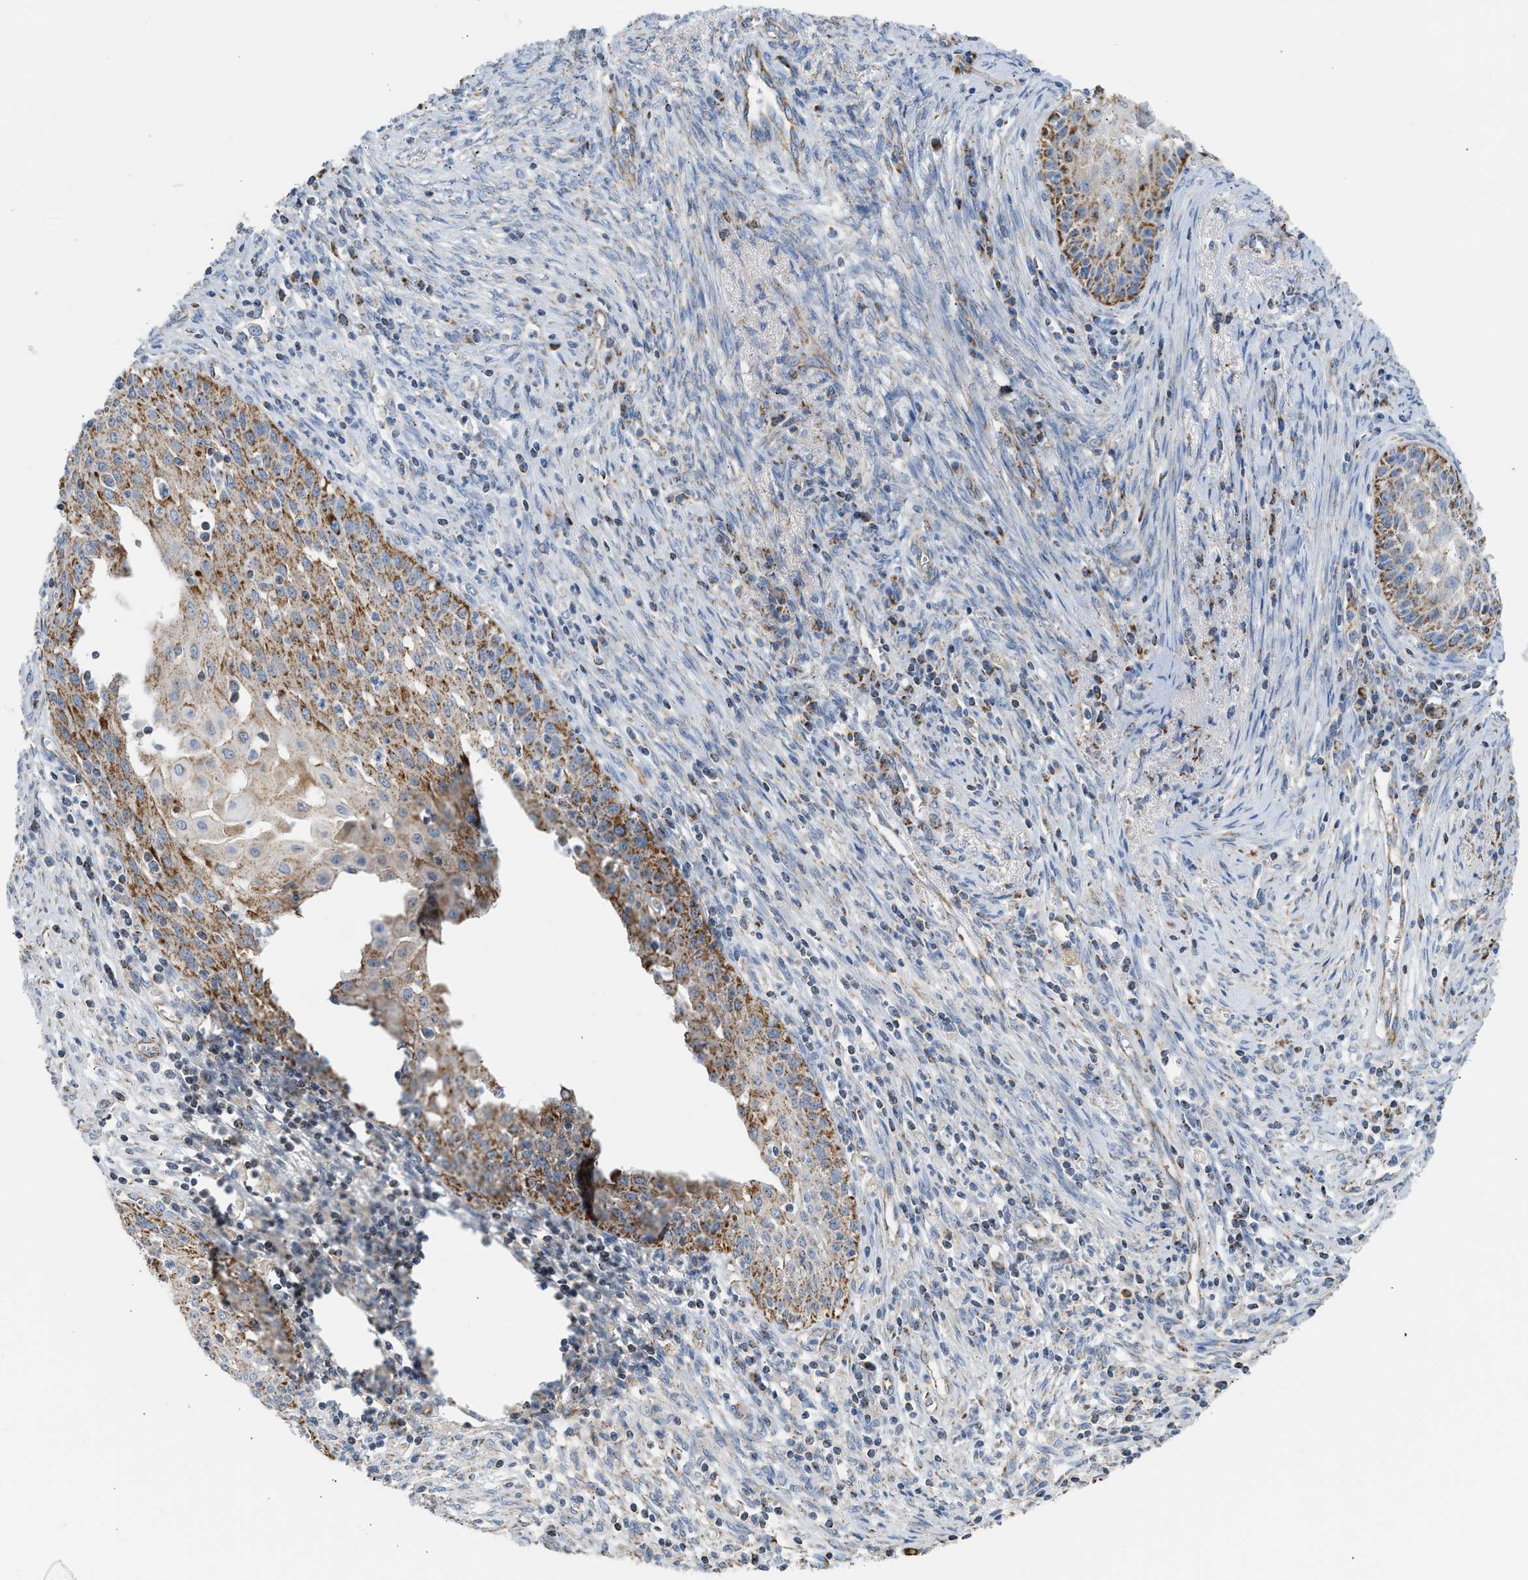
{"staining": {"intensity": "moderate", "quantity": ">75%", "location": "cytoplasmic/membranous"}, "tissue": "cervical cancer", "cell_type": "Tumor cells", "image_type": "cancer", "snomed": [{"axis": "morphology", "description": "Adenocarcinoma, NOS"}, {"axis": "topography", "description": "Cervix"}], "caption": "Immunohistochemistry (IHC) micrograph of neoplastic tissue: adenocarcinoma (cervical) stained using immunohistochemistry (IHC) shows medium levels of moderate protein expression localized specifically in the cytoplasmic/membranous of tumor cells, appearing as a cytoplasmic/membranous brown color.", "gene": "GOT2", "patient": {"sex": "female", "age": 44}}